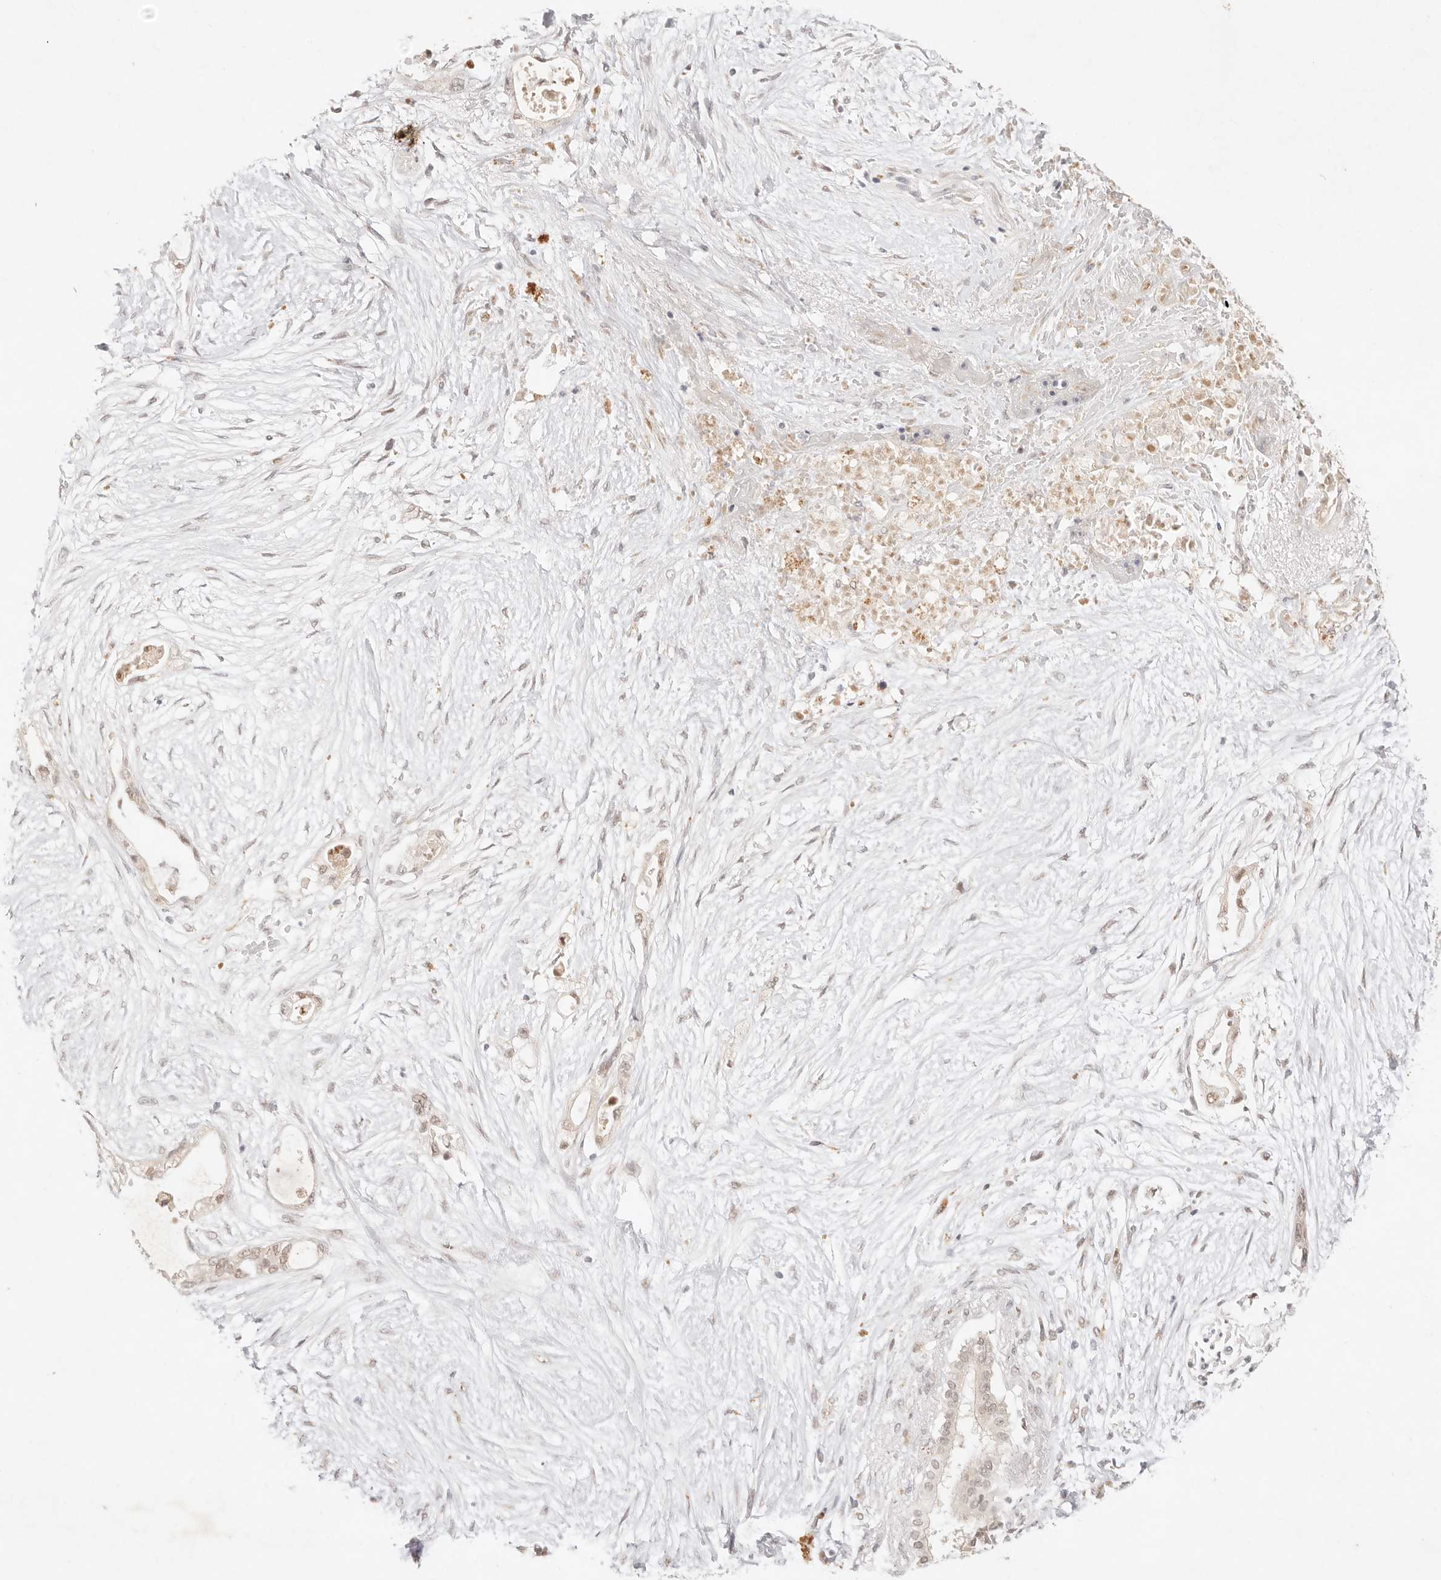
{"staining": {"intensity": "weak", "quantity": ">75%", "location": "nuclear"}, "tissue": "pancreatic cancer", "cell_type": "Tumor cells", "image_type": "cancer", "snomed": [{"axis": "morphology", "description": "Adenocarcinoma, NOS"}, {"axis": "topography", "description": "Pancreas"}], "caption": "Adenocarcinoma (pancreatic) stained with a brown dye shows weak nuclear positive expression in approximately >75% of tumor cells.", "gene": "GPR156", "patient": {"sex": "male", "age": 53}}